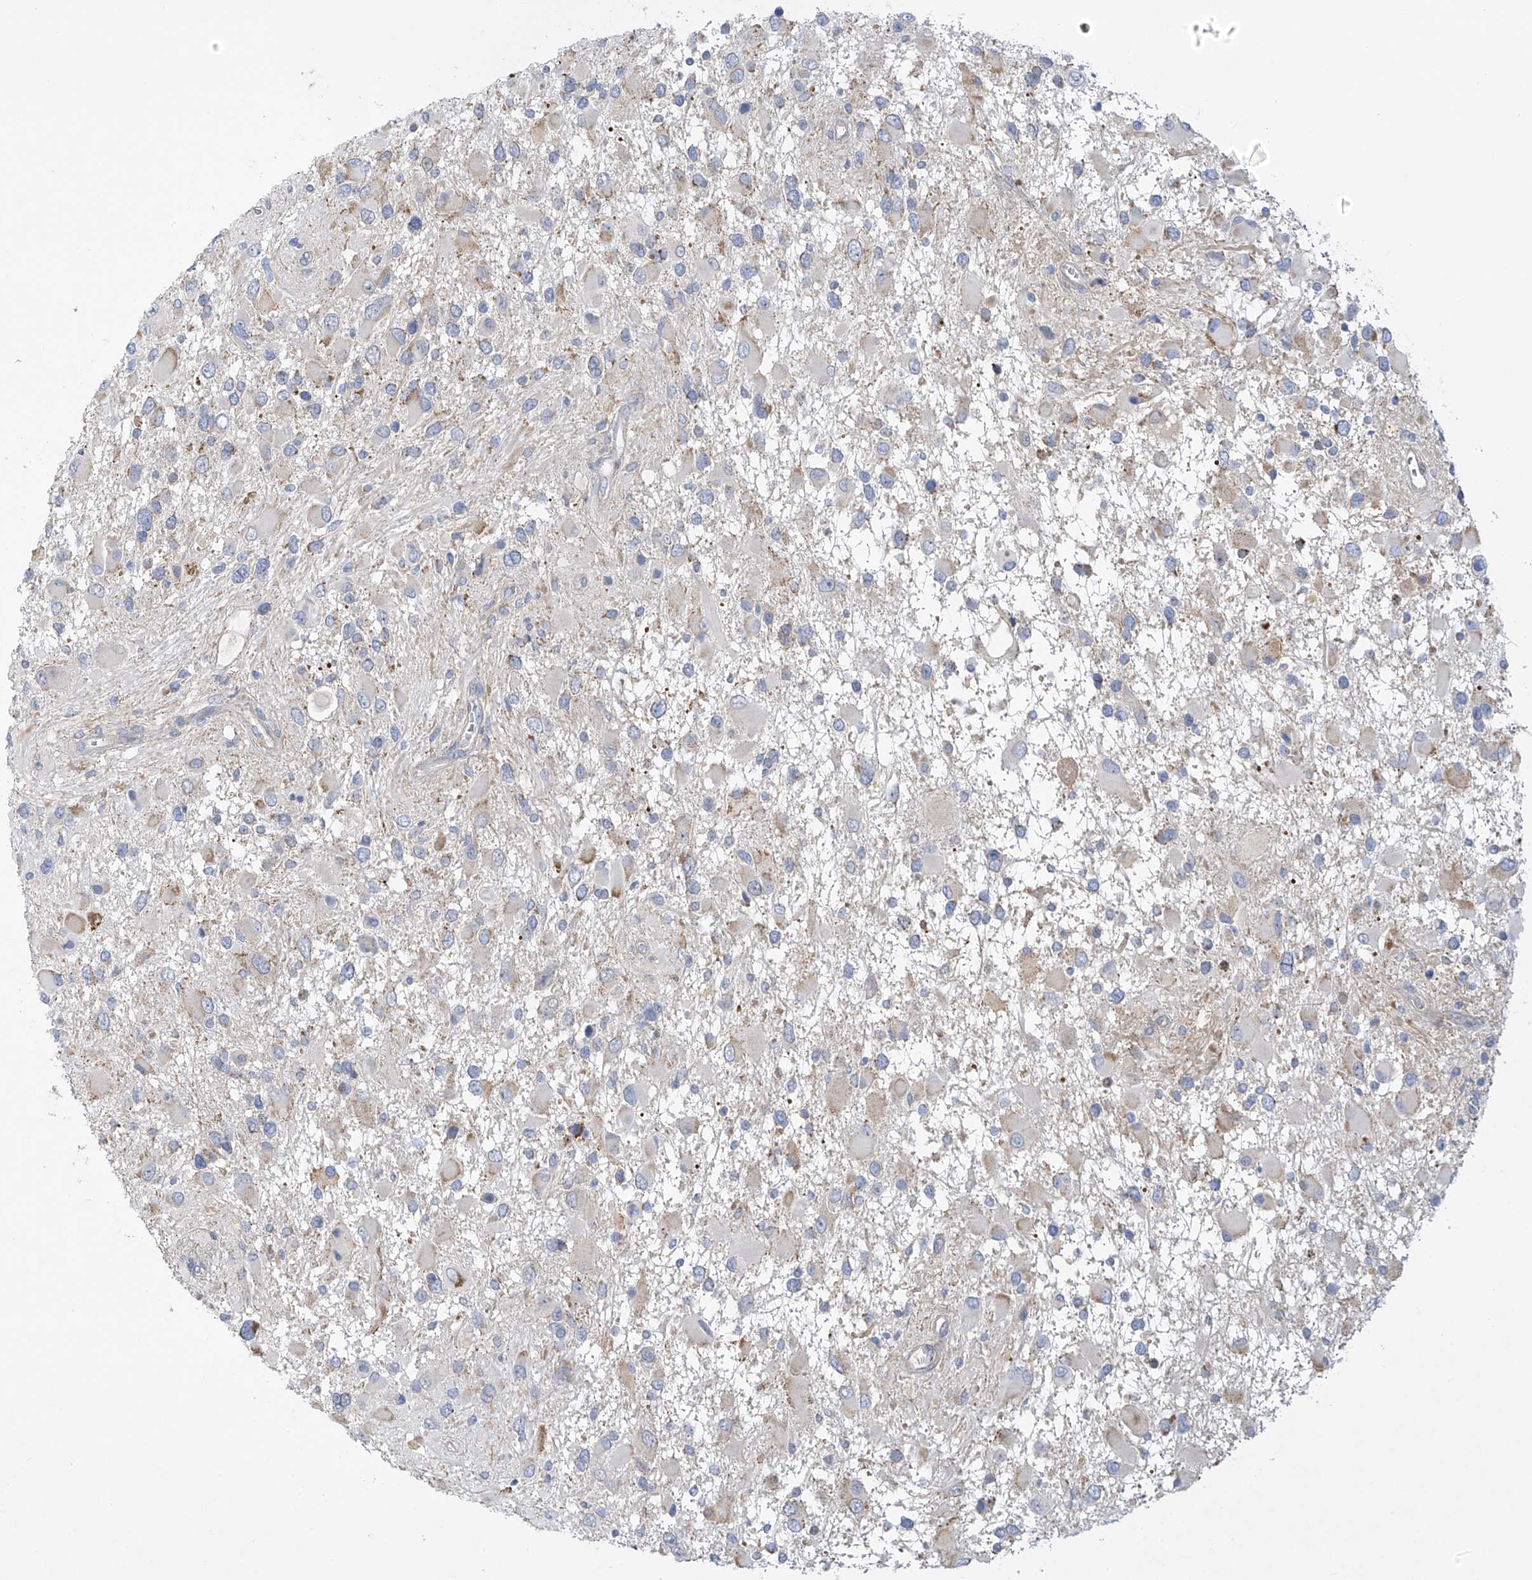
{"staining": {"intensity": "negative", "quantity": "none", "location": "none"}, "tissue": "glioma", "cell_type": "Tumor cells", "image_type": "cancer", "snomed": [{"axis": "morphology", "description": "Glioma, malignant, High grade"}, {"axis": "topography", "description": "Brain"}], "caption": "An immunohistochemistry (IHC) micrograph of malignant glioma (high-grade) is shown. There is no staining in tumor cells of malignant glioma (high-grade).", "gene": "METTL18", "patient": {"sex": "male", "age": 53}}